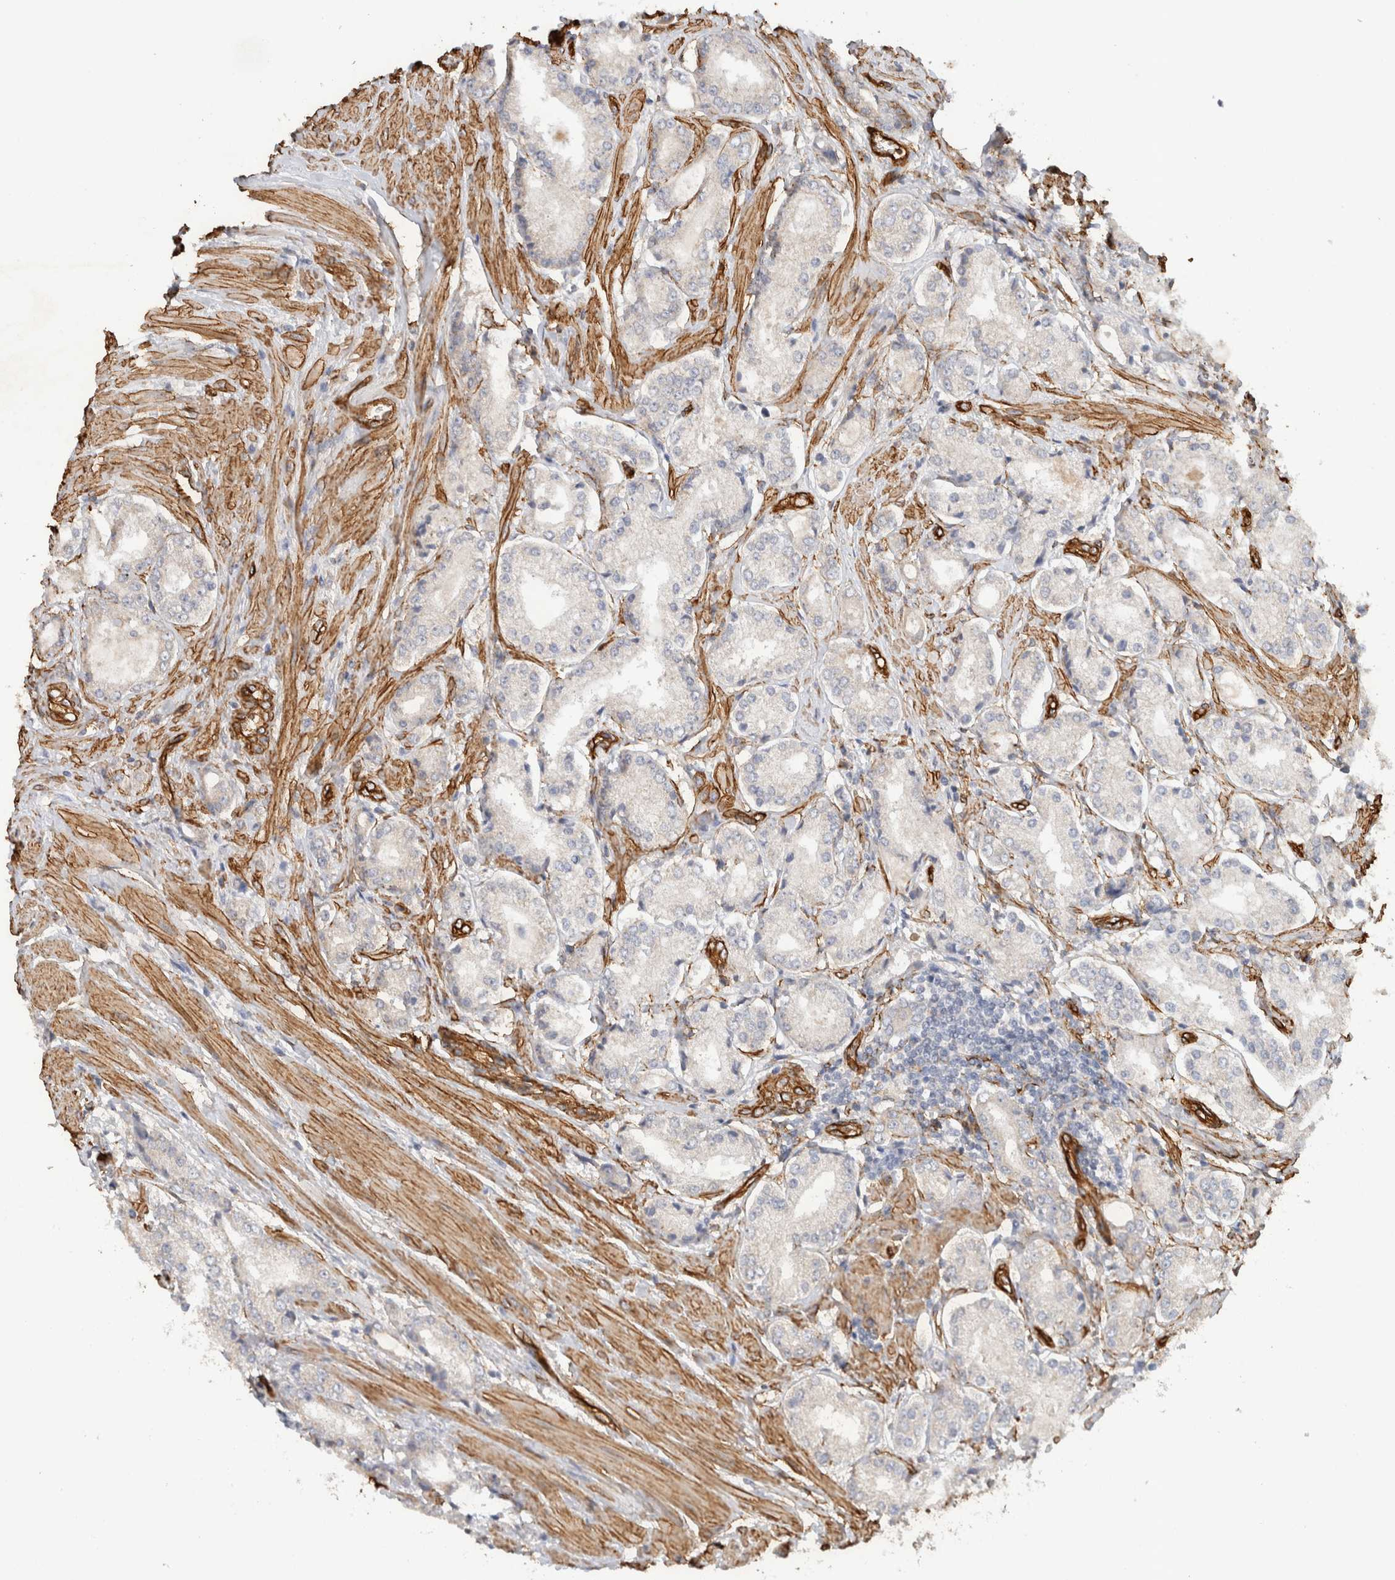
{"staining": {"intensity": "weak", "quantity": "<25%", "location": "cytoplasmic/membranous"}, "tissue": "prostate cancer", "cell_type": "Tumor cells", "image_type": "cancer", "snomed": [{"axis": "morphology", "description": "Adenocarcinoma, Low grade"}, {"axis": "topography", "description": "Prostate"}], "caption": "Immunohistochemistry (IHC) of human prostate adenocarcinoma (low-grade) exhibits no expression in tumor cells.", "gene": "JMJD4", "patient": {"sex": "male", "age": 62}}